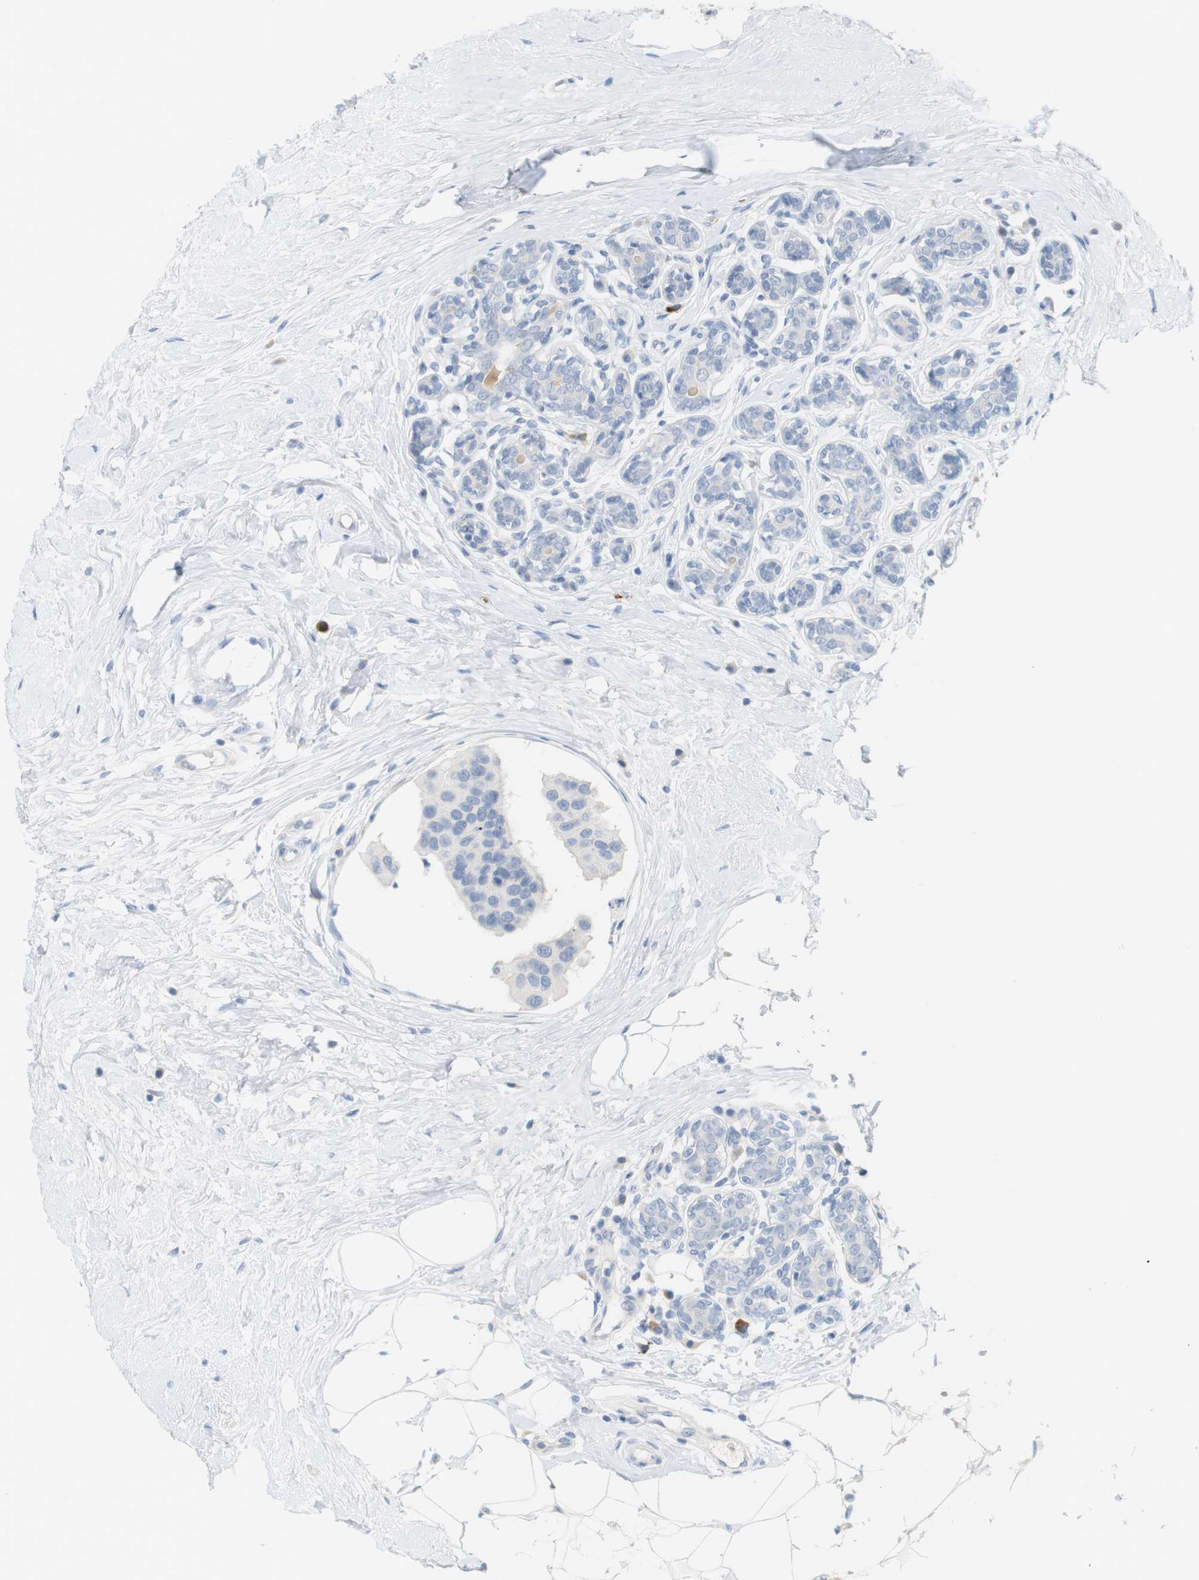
{"staining": {"intensity": "negative", "quantity": "none", "location": "none"}, "tissue": "breast cancer", "cell_type": "Tumor cells", "image_type": "cancer", "snomed": [{"axis": "morphology", "description": "Normal tissue, NOS"}, {"axis": "morphology", "description": "Duct carcinoma"}, {"axis": "topography", "description": "Breast"}], "caption": "Tumor cells are negative for brown protein staining in infiltrating ductal carcinoma (breast).", "gene": "RGS9", "patient": {"sex": "female", "age": 39}}